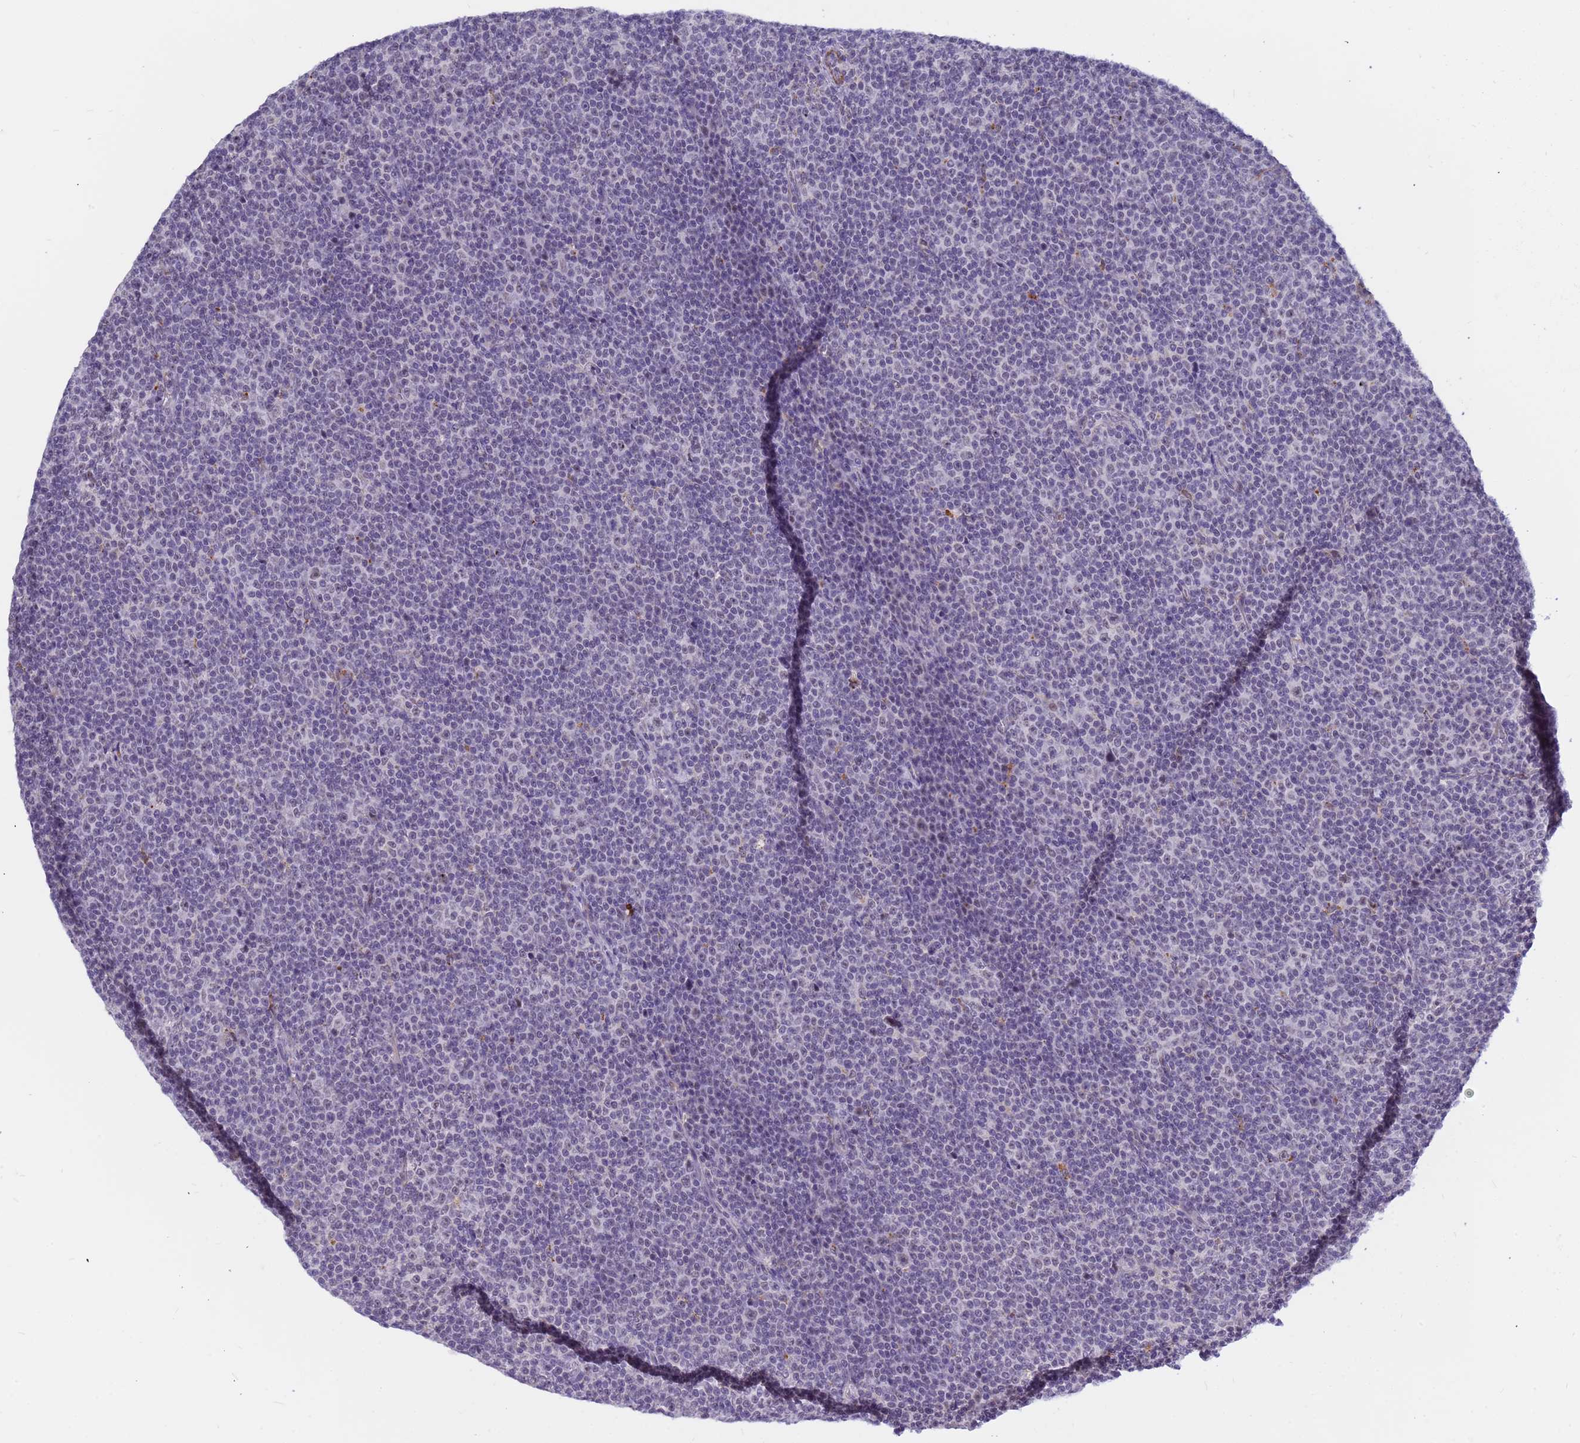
{"staining": {"intensity": "negative", "quantity": "none", "location": "none"}, "tissue": "lymphoma", "cell_type": "Tumor cells", "image_type": "cancer", "snomed": [{"axis": "morphology", "description": "Malignant lymphoma, non-Hodgkin's type, Low grade"}, {"axis": "topography", "description": "Lymph node"}], "caption": "Lymphoma stained for a protein using IHC reveals no staining tumor cells.", "gene": "CXorf65", "patient": {"sex": "female", "age": 67}}